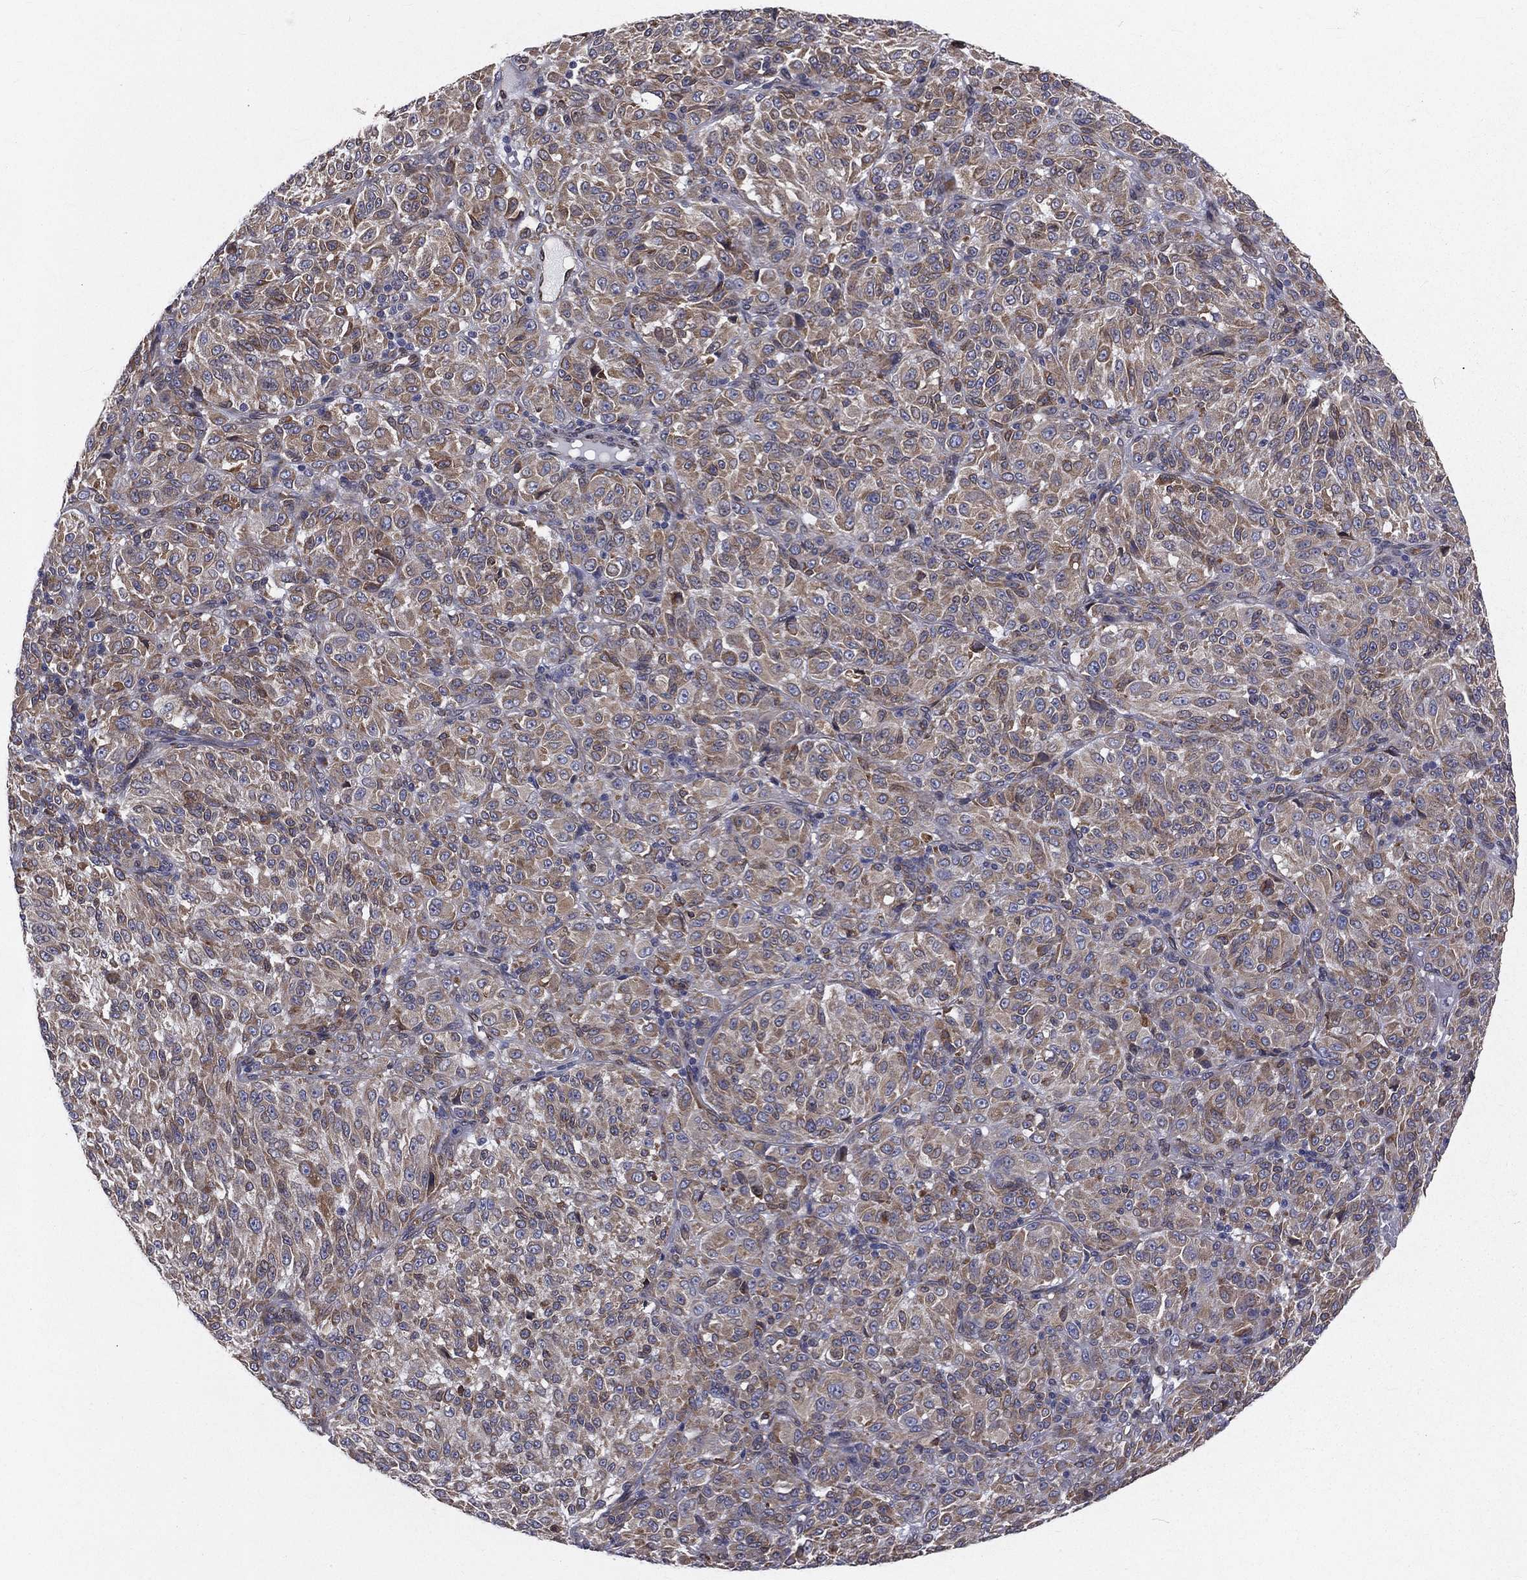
{"staining": {"intensity": "weak", "quantity": ">75%", "location": "cytoplasmic/membranous"}, "tissue": "melanoma", "cell_type": "Tumor cells", "image_type": "cancer", "snomed": [{"axis": "morphology", "description": "Malignant melanoma, Metastatic site"}, {"axis": "topography", "description": "Brain"}], "caption": "Human malignant melanoma (metastatic site) stained with a protein marker displays weak staining in tumor cells.", "gene": "PGRMC1", "patient": {"sex": "female", "age": 56}}